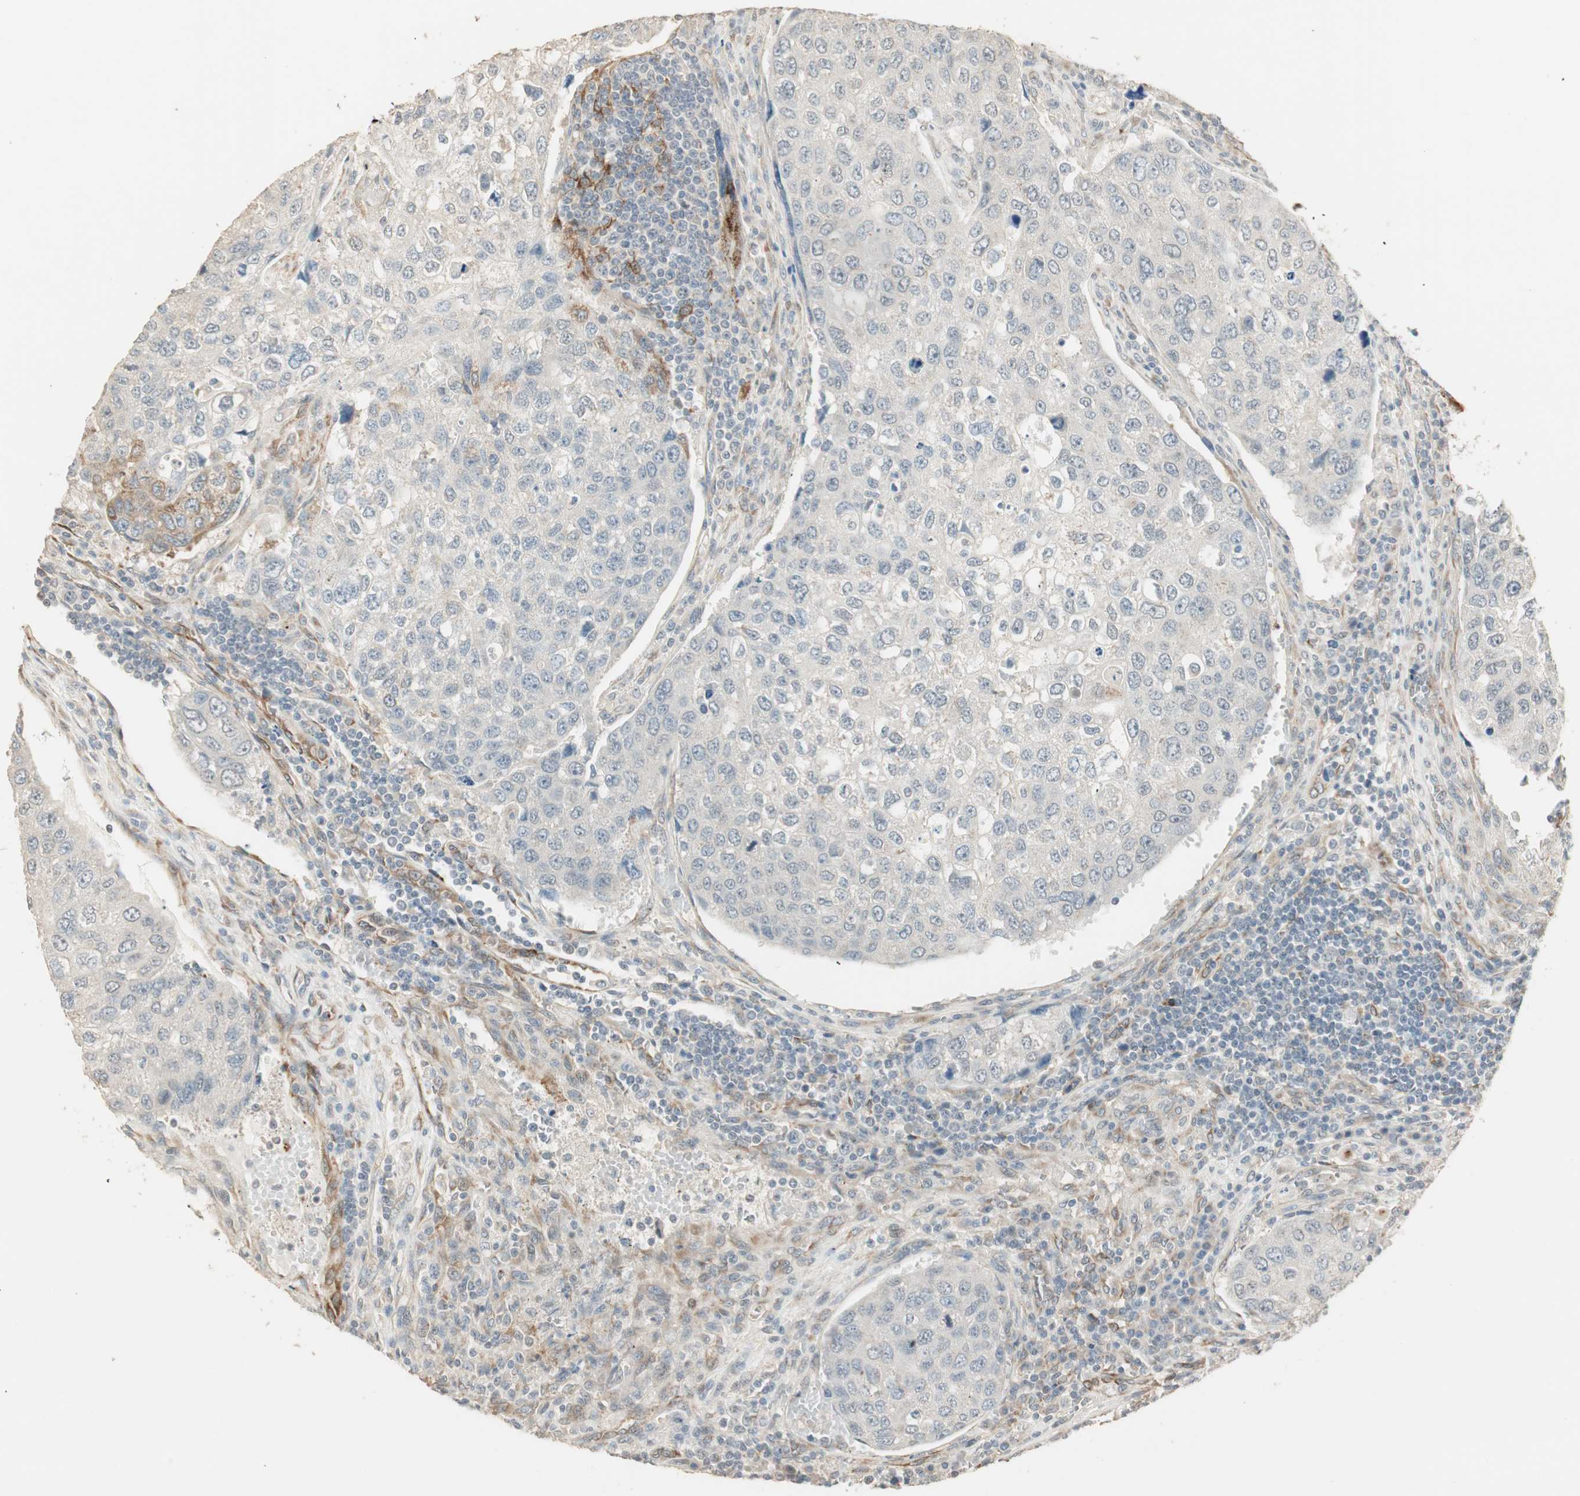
{"staining": {"intensity": "weak", "quantity": "25%-75%", "location": "cytoplasmic/membranous"}, "tissue": "urothelial cancer", "cell_type": "Tumor cells", "image_type": "cancer", "snomed": [{"axis": "morphology", "description": "Urothelial carcinoma, High grade"}, {"axis": "topography", "description": "Lymph node"}, {"axis": "topography", "description": "Urinary bladder"}], "caption": "DAB immunohistochemical staining of urothelial cancer reveals weak cytoplasmic/membranous protein staining in approximately 25%-75% of tumor cells.", "gene": "TASOR", "patient": {"sex": "male", "age": 51}}